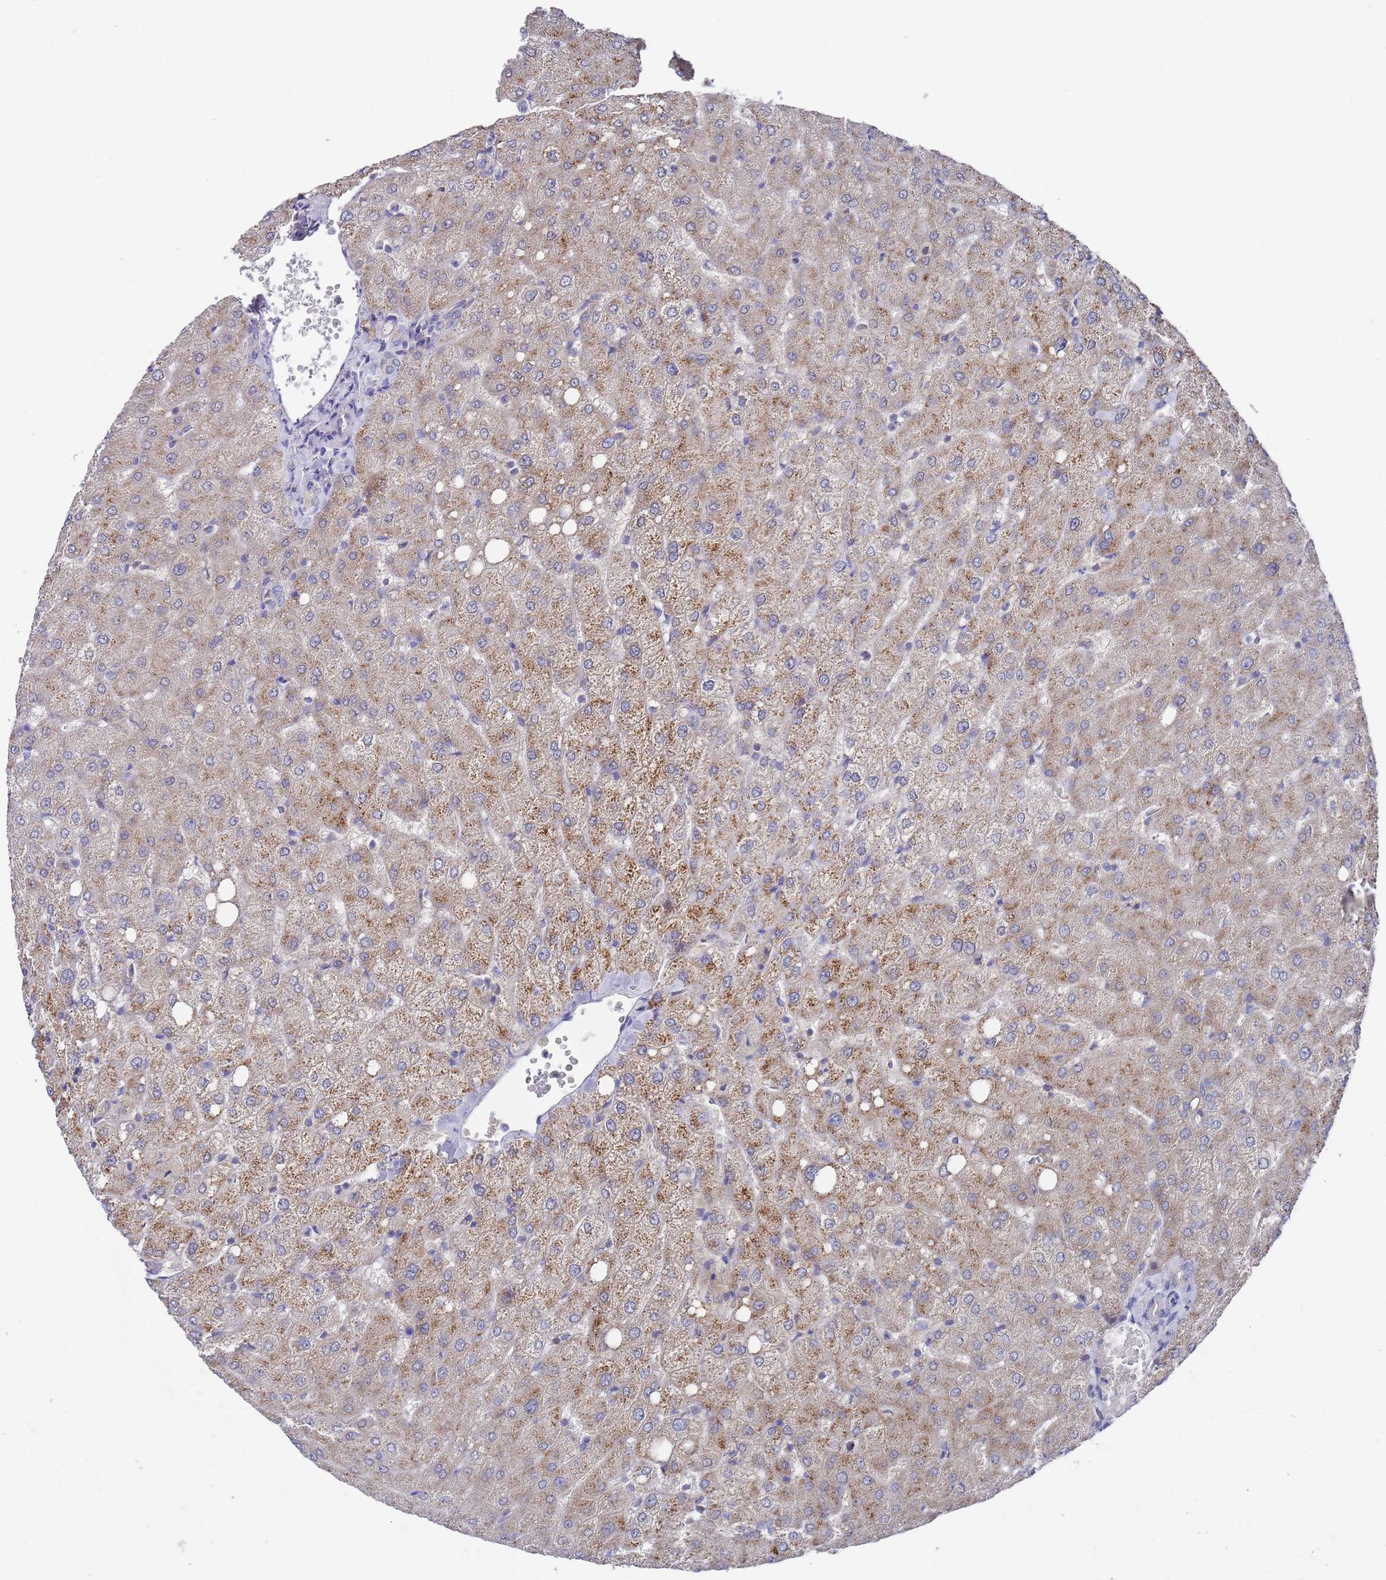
{"staining": {"intensity": "negative", "quantity": "none", "location": "none"}, "tissue": "liver", "cell_type": "Cholangiocytes", "image_type": "normal", "snomed": [{"axis": "morphology", "description": "Normal tissue, NOS"}, {"axis": "topography", "description": "Liver"}], "caption": "High magnification brightfield microscopy of benign liver stained with DAB (brown) and counterstained with hematoxylin (blue): cholangiocytes show no significant expression.", "gene": "SCAPER", "patient": {"sex": "female", "age": 54}}